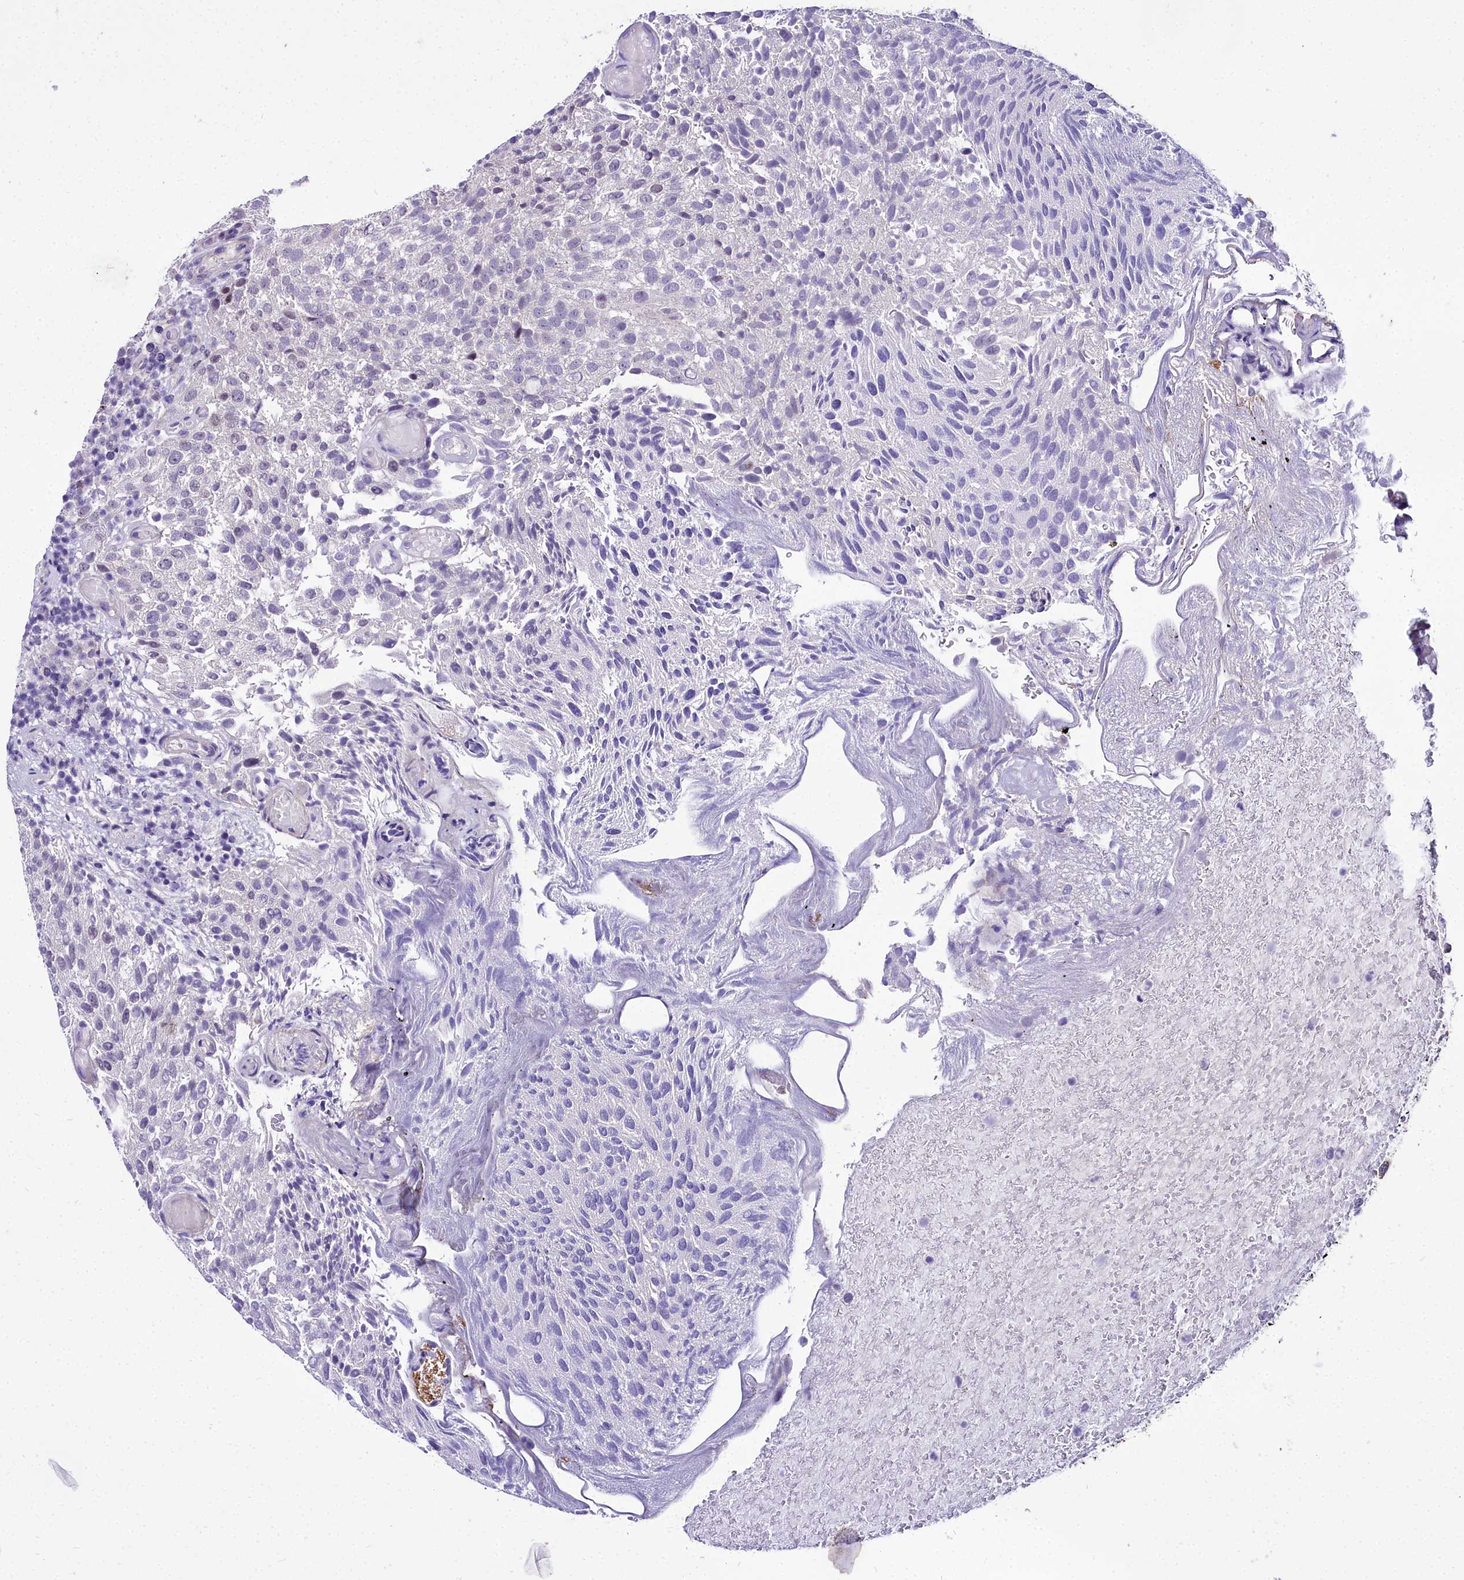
{"staining": {"intensity": "weak", "quantity": "<25%", "location": "nuclear"}, "tissue": "urothelial cancer", "cell_type": "Tumor cells", "image_type": "cancer", "snomed": [{"axis": "morphology", "description": "Urothelial carcinoma, Low grade"}, {"axis": "topography", "description": "Urinary bladder"}], "caption": "IHC micrograph of neoplastic tissue: urothelial cancer stained with DAB (3,3'-diaminobenzidine) reveals no significant protein positivity in tumor cells.", "gene": "TRIML2", "patient": {"sex": "male", "age": 78}}